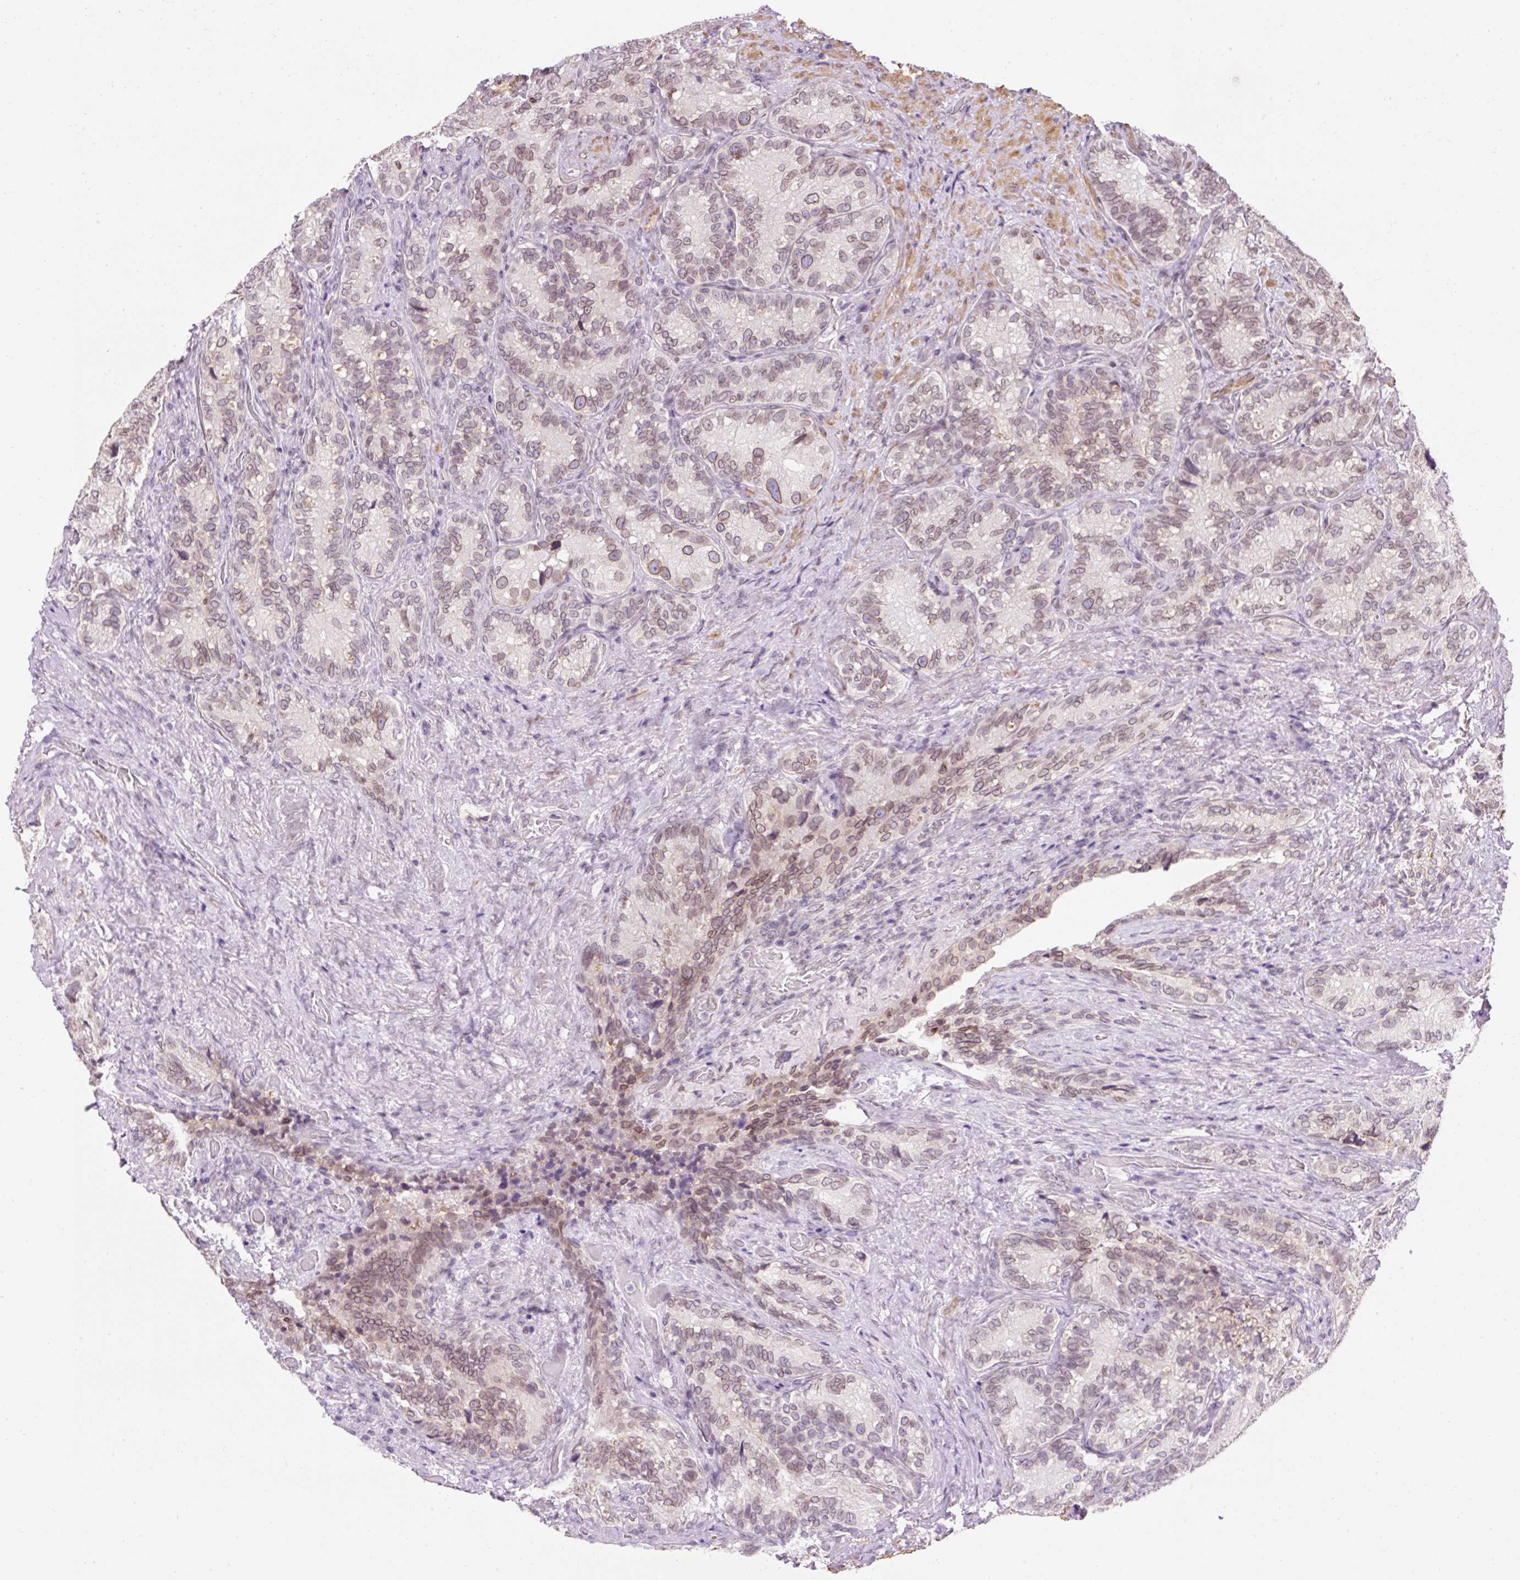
{"staining": {"intensity": "weak", "quantity": "25%-75%", "location": "cytoplasmic/membranous,nuclear"}, "tissue": "seminal vesicle", "cell_type": "Glandular cells", "image_type": "normal", "snomed": [{"axis": "morphology", "description": "Normal tissue, NOS"}, {"axis": "topography", "description": "Seminal veicle"}], "caption": "Immunohistochemistry staining of benign seminal vesicle, which reveals low levels of weak cytoplasmic/membranous,nuclear expression in approximately 25%-75% of glandular cells indicating weak cytoplasmic/membranous,nuclear protein positivity. The staining was performed using DAB (brown) for protein detection and nuclei were counterstained in hematoxylin (blue).", "gene": "ZNF610", "patient": {"sex": "male", "age": 68}}